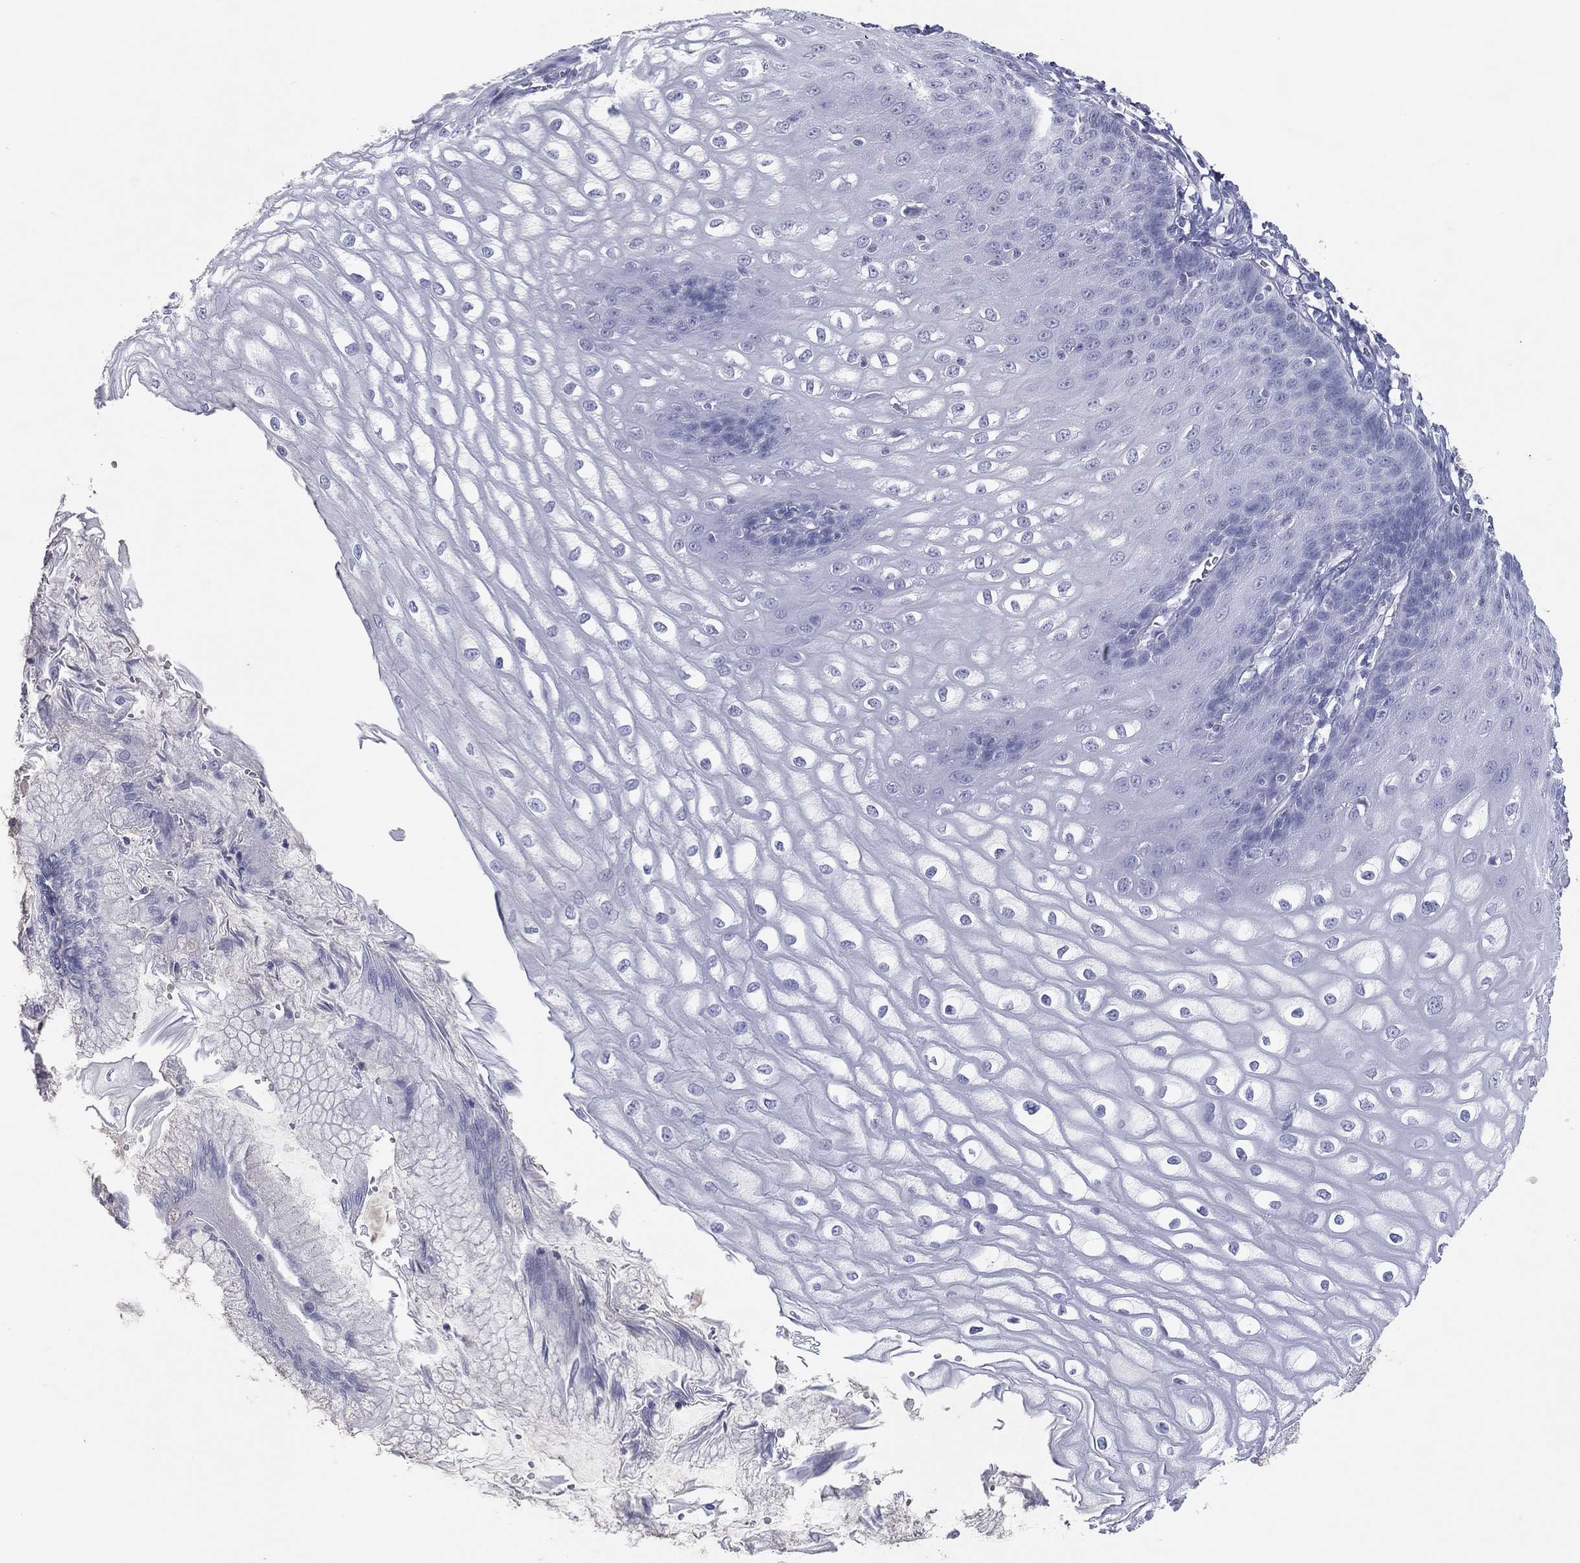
{"staining": {"intensity": "negative", "quantity": "none", "location": "none"}, "tissue": "esophagus", "cell_type": "Squamous epithelial cells", "image_type": "normal", "snomed": [{"axis": "morphology", "description": "Normal tissue, NOS"}, {"axis": "topography", "description": "Esophagus"}], "caption": "Squamous epithelial cells show no significant protein expression in benign esophagus.", "gene": "CPT1B", "patient": {"sex": "male", "age": 58}}